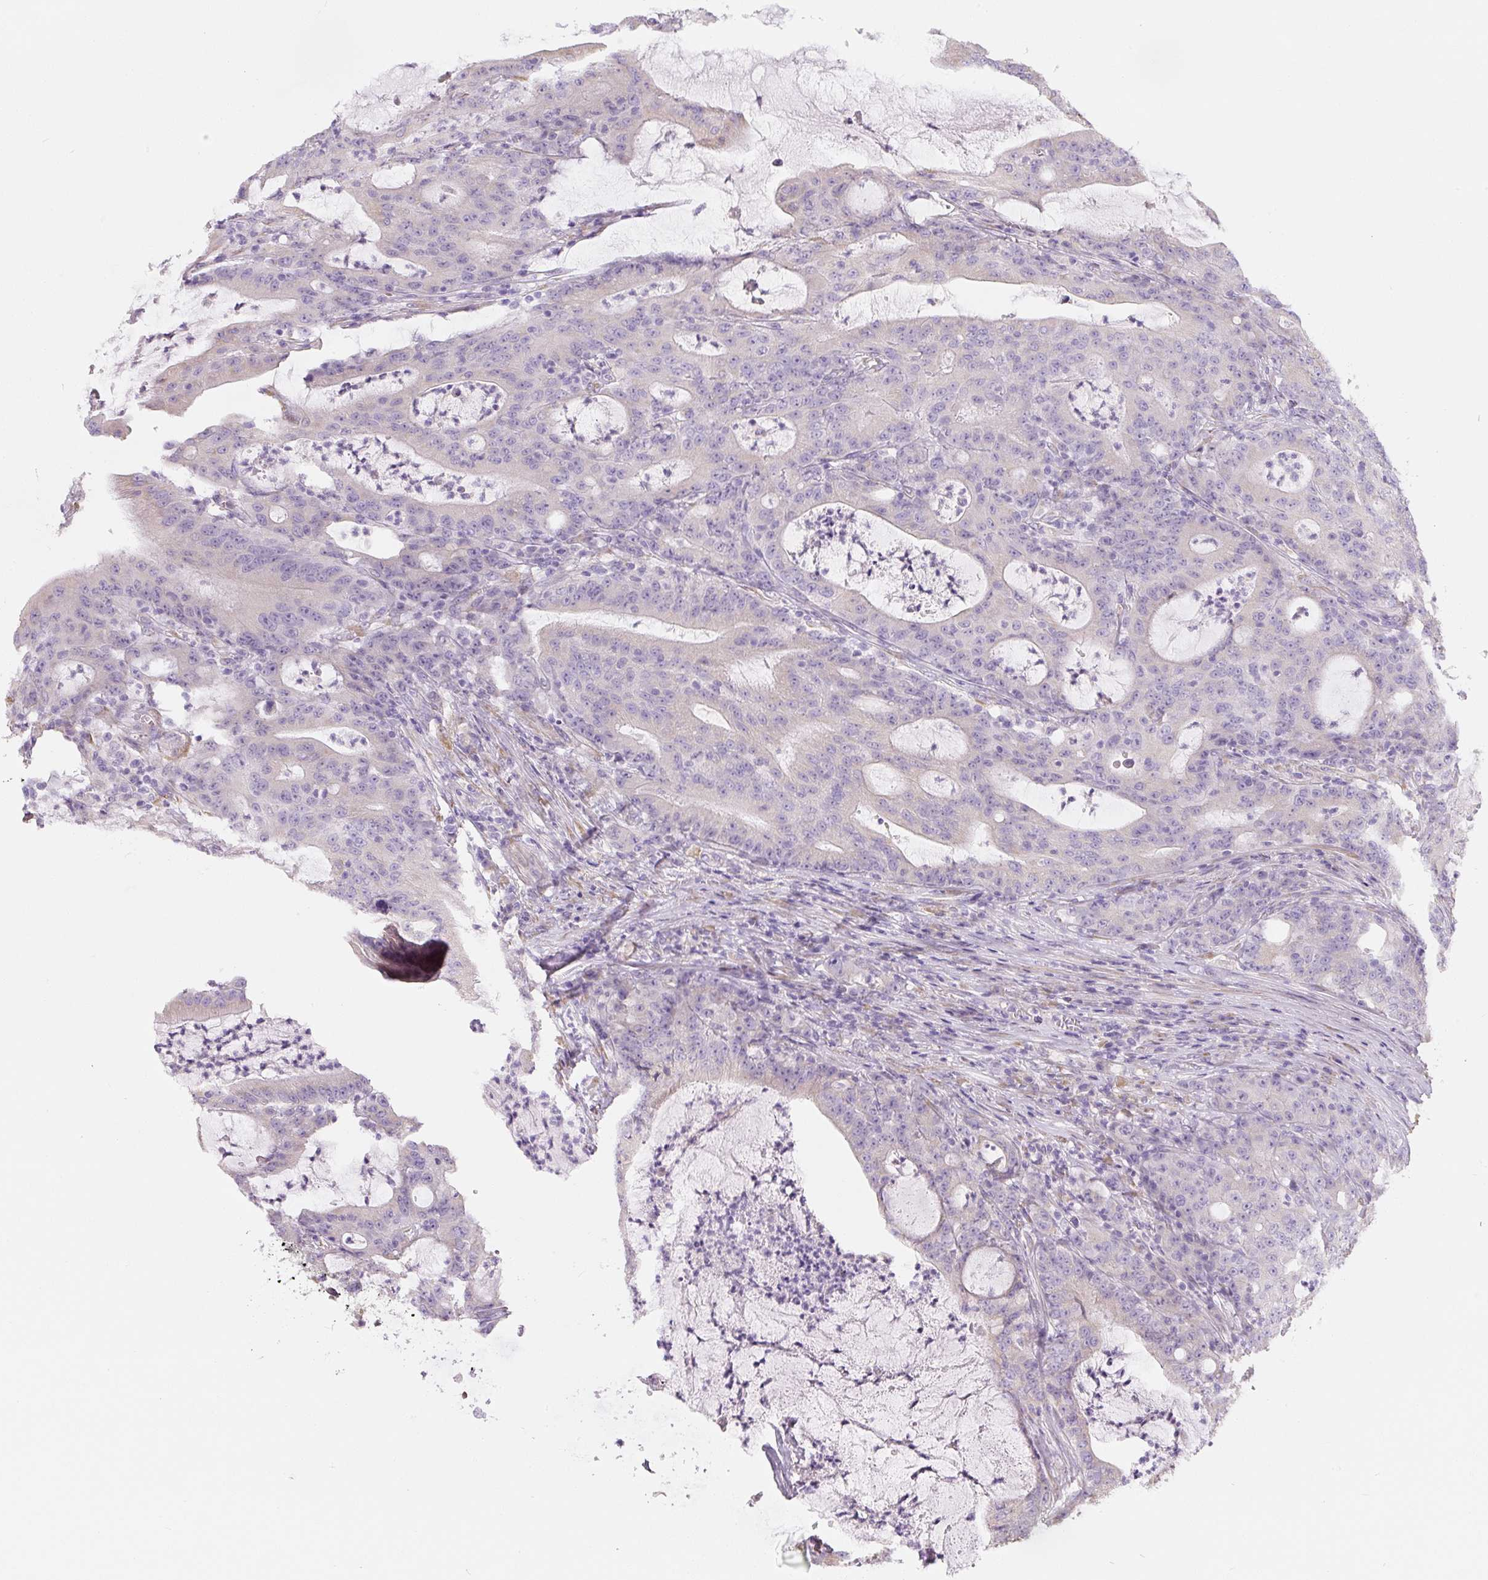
{"staining": {"intensity": "negative", "quantity": "none", "location": "none"}, "tissue": "colorectal cancer", "cell_type": "Tumor cells", "image_type": "cancer", "snomed": [{"axis": "morphology", "description": "Adenocarcinoma, NOS"}, {"axis": "topography", "description": "Colon"}], "caption": "IHC image of neoplastic tissue: colorectal adenocarcinoma stained with DAB exhibits no significant protein positivity in tumor cells.", "gene": "PWWP3B", "patient": {"sex": "male", "age": 83}}